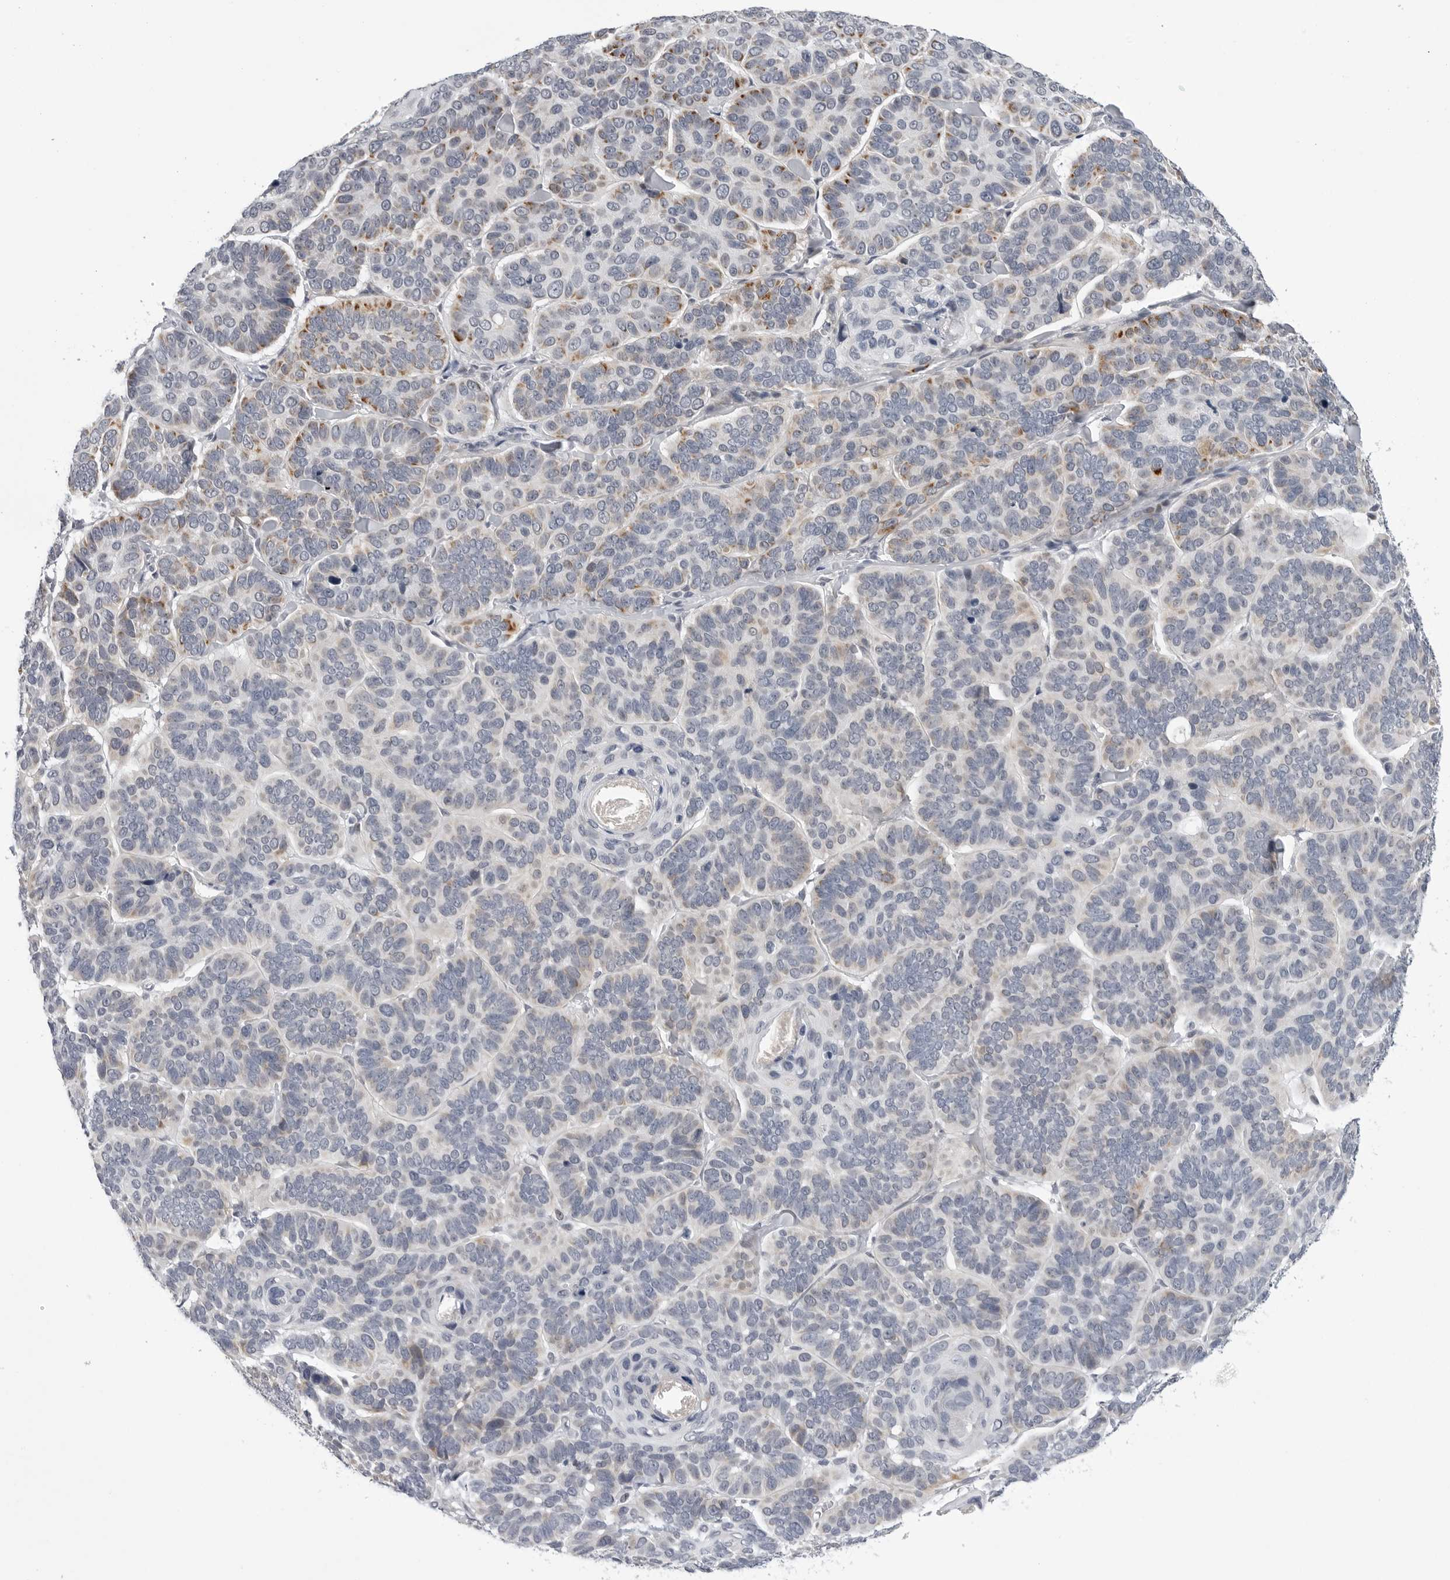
{"staining": {"intensity": "moderate", "quantity": "<25%", "location": "cytoplasmic/membranous"}, "tissue": "skin cancer", "cell_type": "Tumor cells", "image_type": "cancer", "snomed": [{"axis": "morphology", "description": "Basal cell carcinoma"}, {"axis": "topography", "description": "Skin"}], "caption": "Immunohistochemical staining of skin basal cell carcinoma demonstrates moderate cytoplasmic/membranous protein staining in approximately <25% of tumor cells.", "gene": "CDK20", "patient": {"sex": "male", "age": 62}}